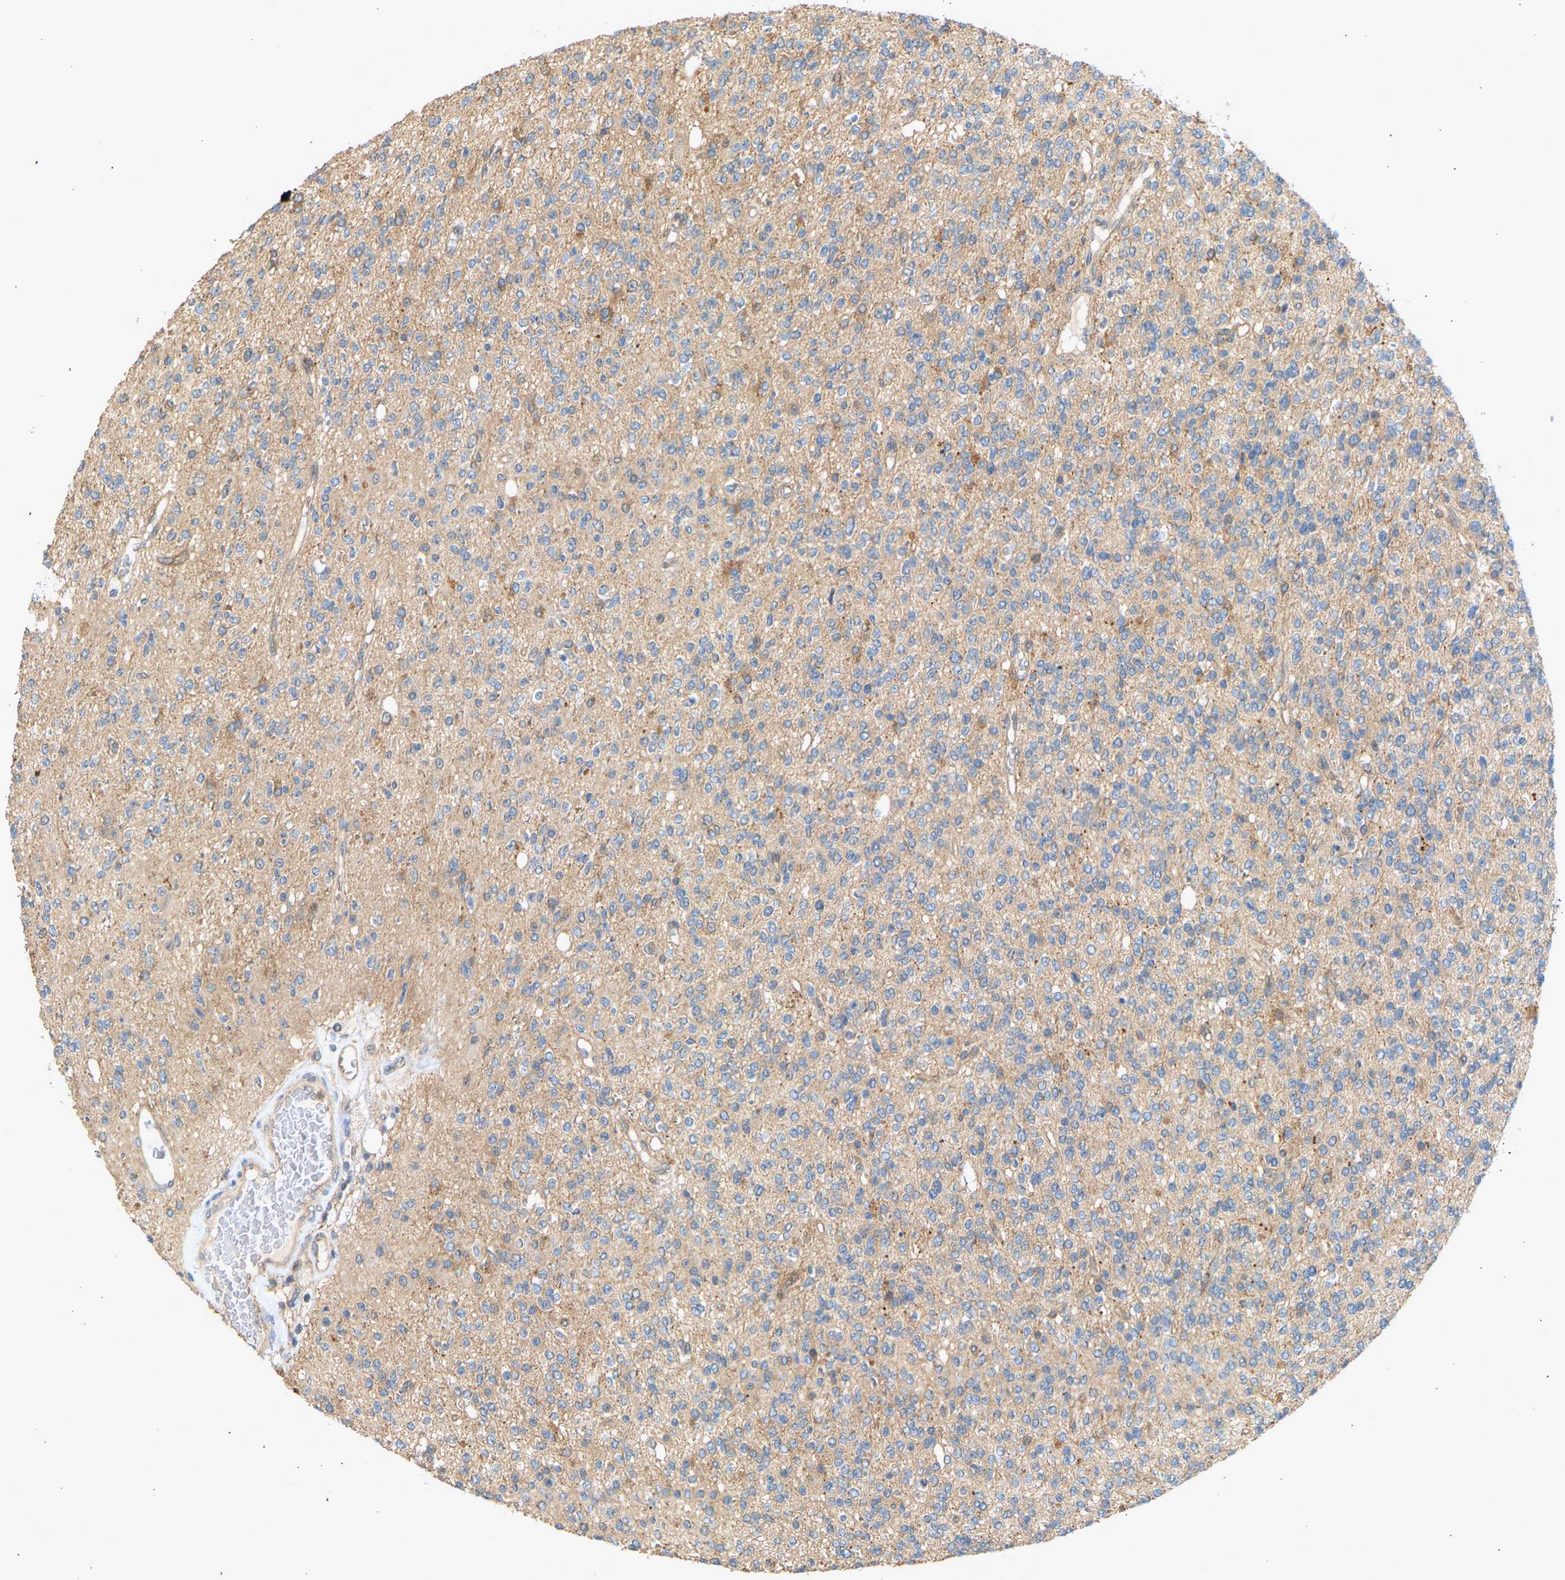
{"staining": {"intensity": "weak", "quantity": "<25%", "location": "cytoplasmic/membranous"}, "tissue": "glioma", "cell_type": "Tumor cells", "image_type": "cancer", "snomed": [{"axis": "morphology", "description": "Glioma, malignant, High grade"}, {"axis": "topography", "description": "Brain"}], "caption": "DAB (3,3'-diaminobenzidine) immunohistochemical staining of high-grade glioma (malignant) exhibits no significant expression in tumor cells.", "gene": "RGL1", "patient": {"sex": "male", "age": 34}}